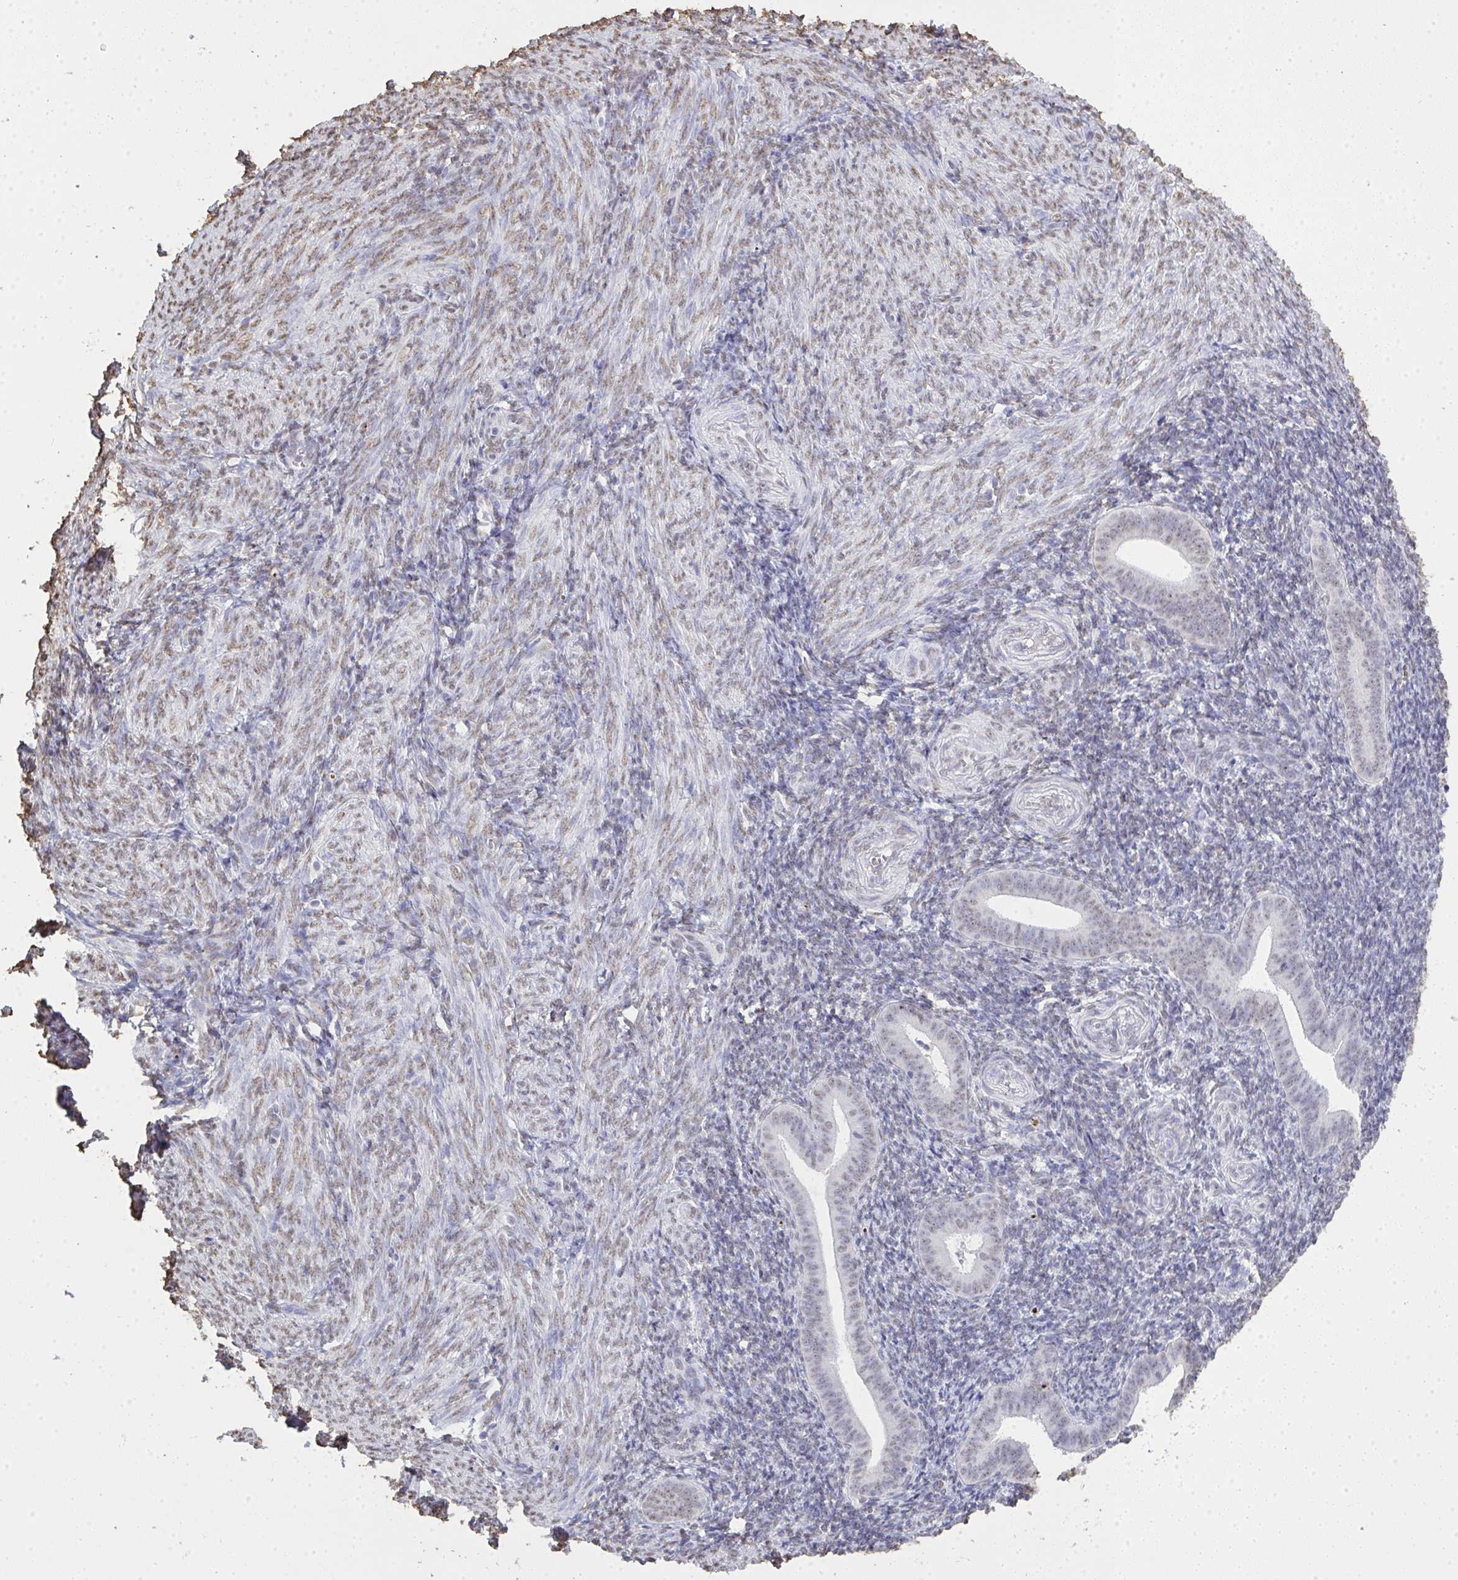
{"staining": {"intensity": "weak", "quantity": "25%-75%", "location": "nuclear"}, "tissue": "endometrium", "cell_type": "Cells in endometrial stroma", "image_type": "normal", "snomed": [{"axis": "morphology", "description": "Normal tissue, NOS"}, {"axis": "topography", "description": "Endometrium"}], "caption": "Brown immunohistochemical staining in benign human endometrium exhibits weak nuclear expression in about 25%-75% of cells in endometrial stroma.", "gene": "SEMA6B", "patient": {"sex": "female", "age": 25}}